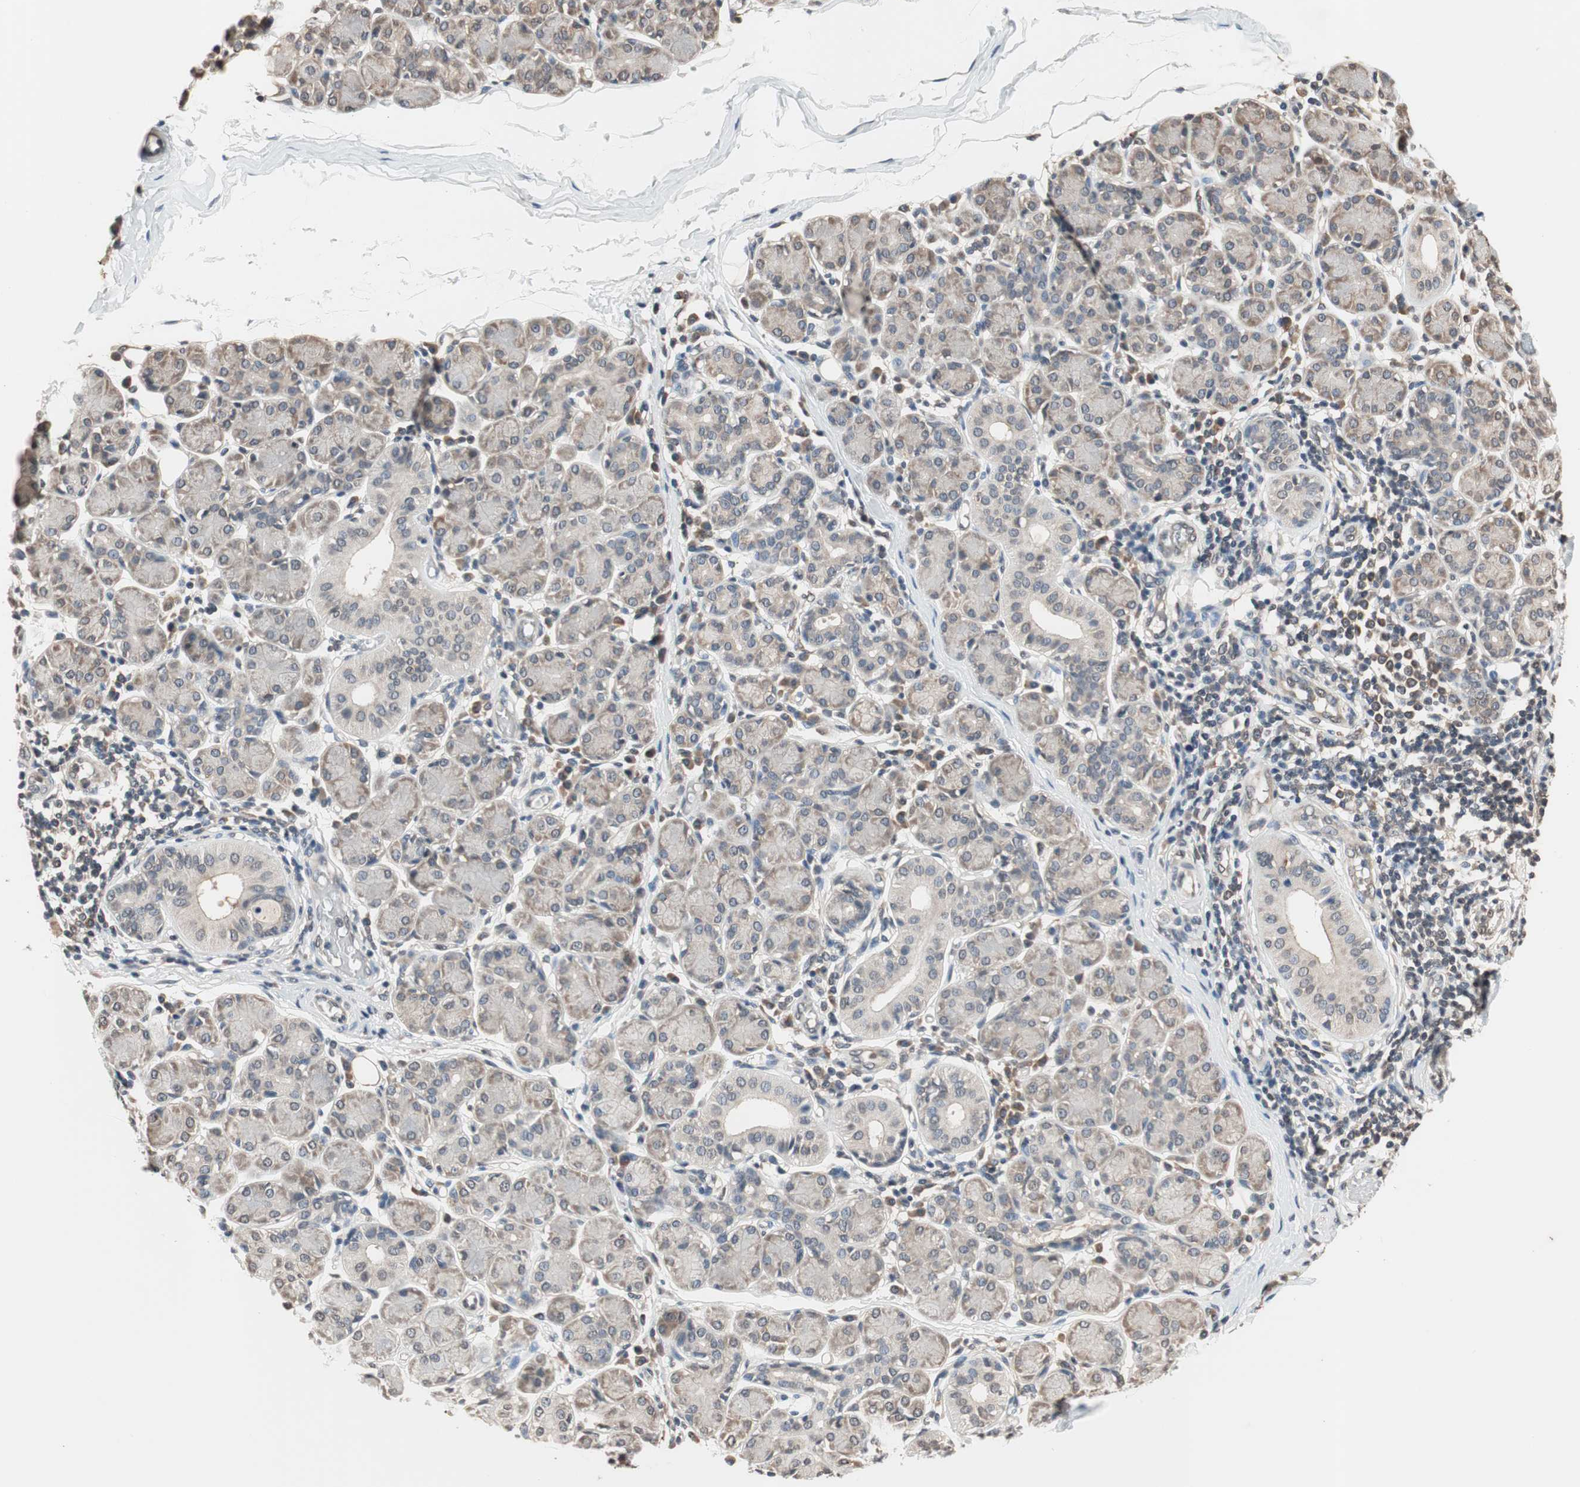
{"staining": {"intensity": "weak", "quantity": ">75%", "location": "cytoplasmic/membranous"}, "tissue": "salivary gland", "cell_type": "Glandular cells", "image_type": "normal", "snomed": [{"axis": "morphology", "description": "Normal tissue, NOS"}, {"axis": "morphology", "description": "Inflammation, NOS"}, {"axis": "topography", "description": "Lymph node"}, {"axis": "topography", "description": "Salivary gland"}], "caption": "This histopathology image exhibits IHC staining of unremarkable salivary gland, with low weak cytoplasmic/membranous expression in about >75% of glandular cells.", "gene": "GCLC", "patient": {"sex": "male", "age": 3}}